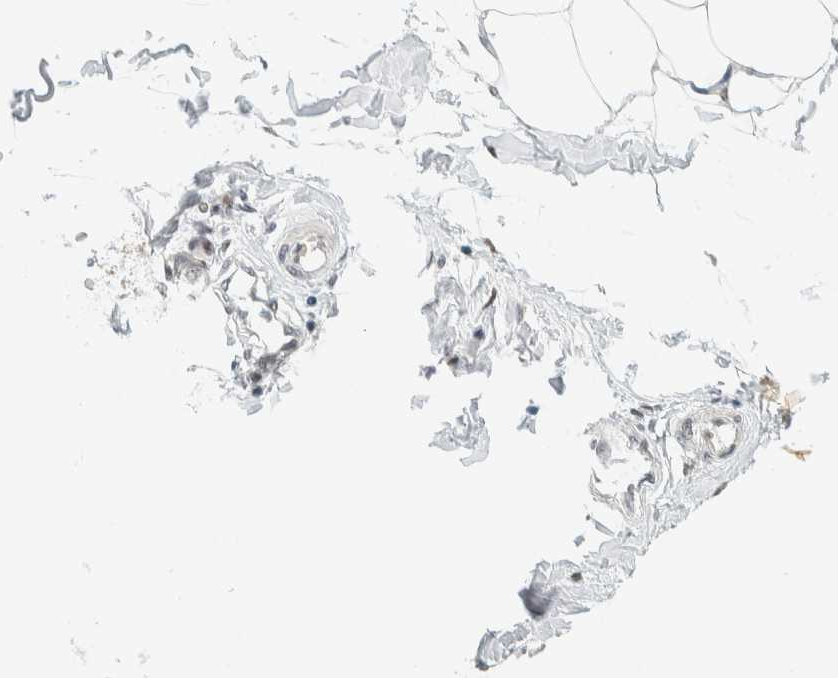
{"staining": {"intensity": "moderate", "quantity": "25%-75%", "location": "nuclear"}, "tissue": "adipose tissue", "cell_type": "Adipocytes", "image_type": "normal", "snomed": [{"axis": "morphology", "description": "Normal tissue, NOS"}, {"axis": "morphology", "description": "Adenocarcinoma, NOS"}, {"axis": "topography", "description": "Colon"}, {"axis": "topography", "description": "Peripheral nerve tissue"}], "caption": "This photomicrograph shows IHC staining of unremarkable adipose tissue, with medium moderate nuclear positivity in approximately 25%-75% of adipocytes.", "gene": "ZNF683", "patient": {"sex": "male", "age": 14}}